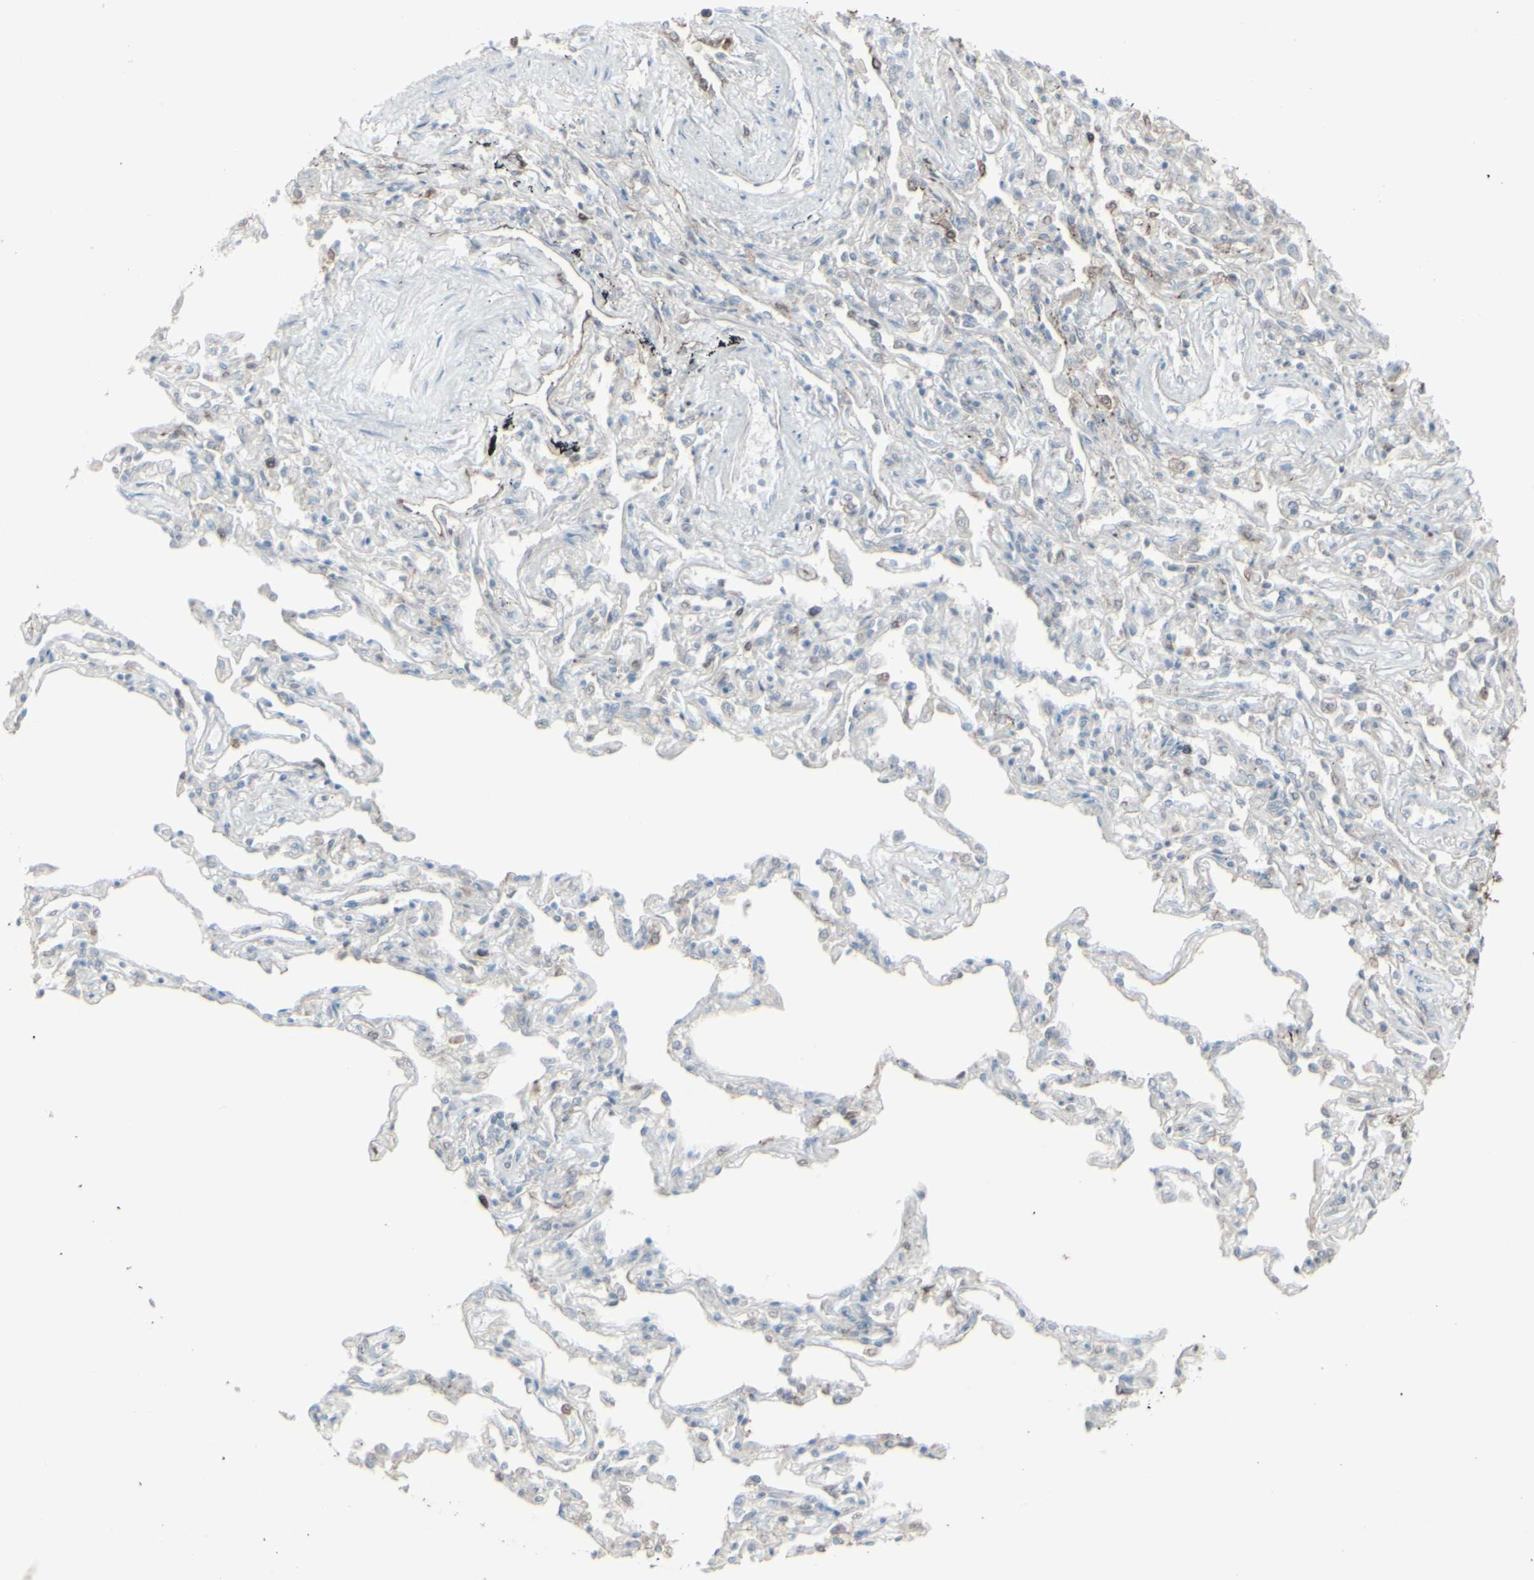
{"staining": {"intensity": "negative", "quantity": "none", "location": "none"}, "tissue": "bronchus", "cell_type": "Respiratory epithelial cells", "image_type": "normal", "snomed": [{"axis": "morphology", "description": "Normal tissue, NOS"}, {"axis": "topography", "description": "Lung"}], "caption": "This photomicrograph is of normal bronchus stained with IHC to label a protein in brown with the nuclei are counter-stained blue. There is no positivity in respiratory epithelial cells.", "gene": "GJA1", "patient": {"sex": "male", "age": 64}}